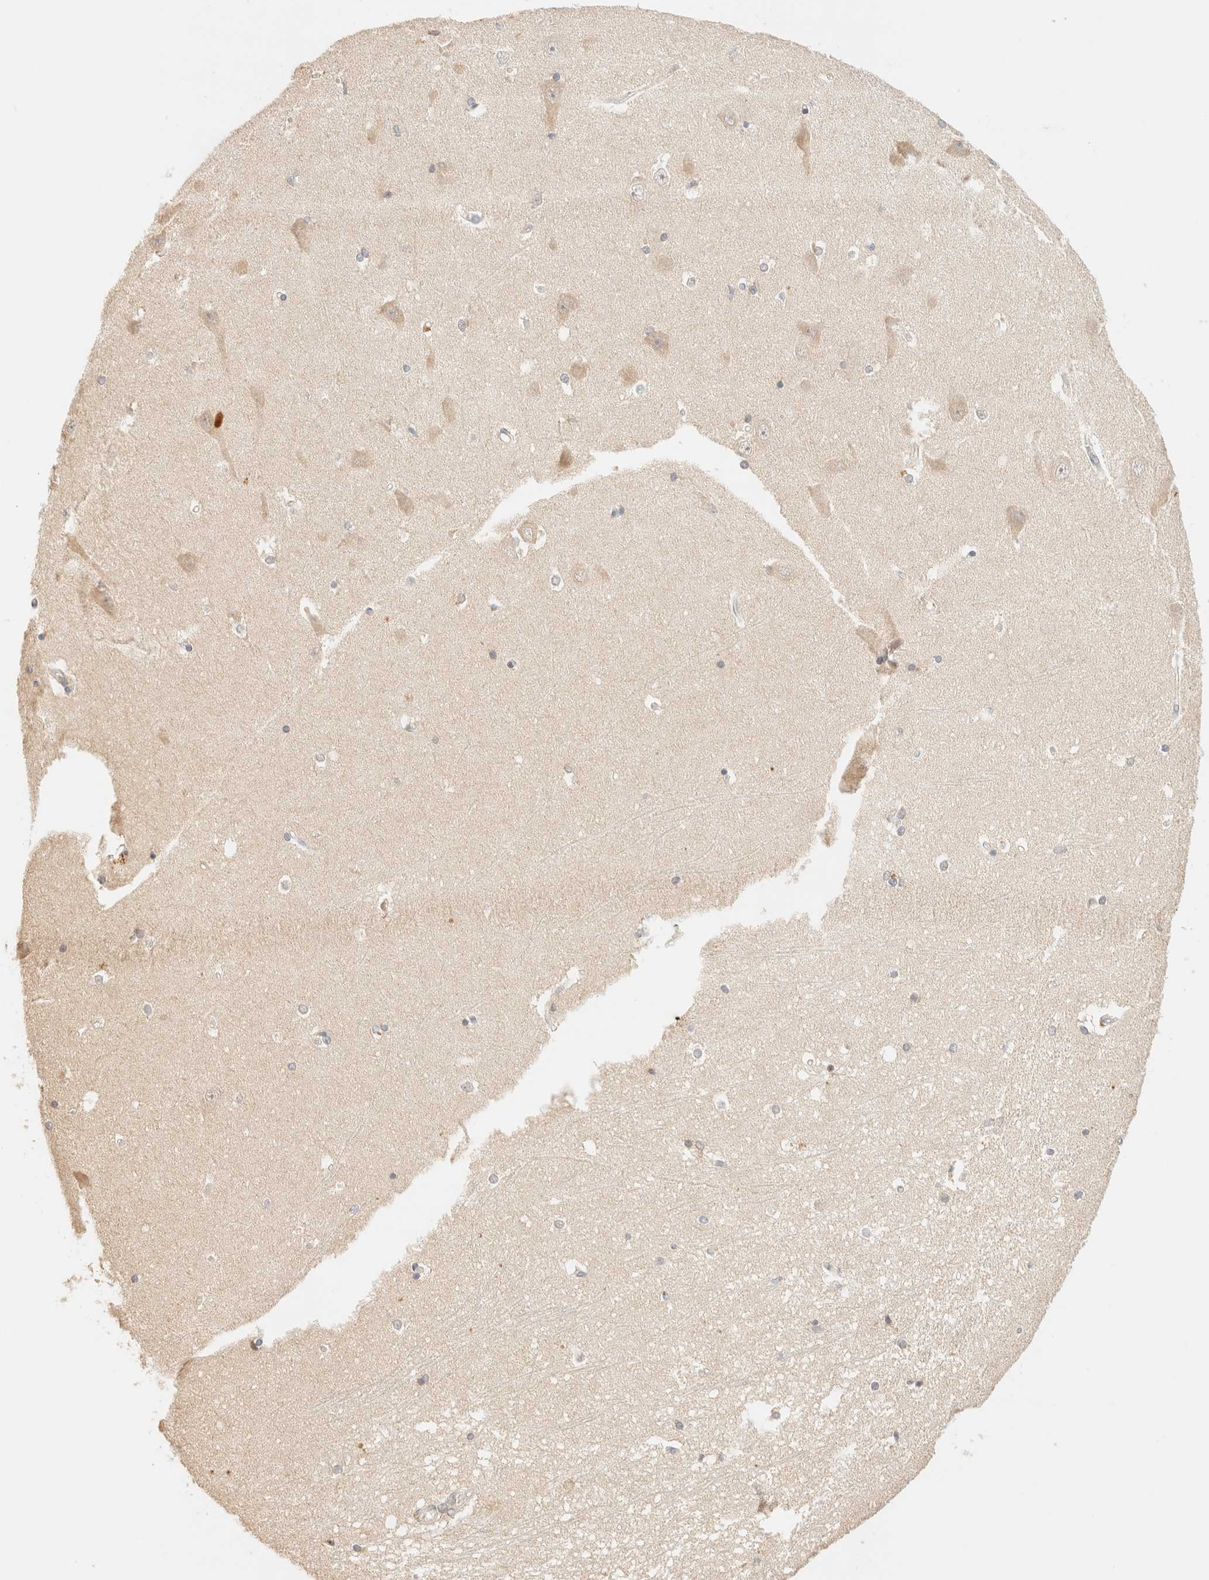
{"staining": {"intensity": "negative", "quantity": "none", "location": "none"}, "tissue": "hippocampus", "cell_type": "Glial cells", "image_type": "normal", "snomed": [{"axis": "morphology", "description": "Normal tissue, NOS"}, {"axis": "topography", "description": "Hippocampus"}], "caption": "High power microscopy photomicrograph of an immunohistochemistry (IHC) histopathology image of unremarkable hippocampus, revealing no significant expression in glial cells. (DAB immunohistochemistry (IHC), high magnification).", "gene": "TIMD4", "patient": {"sex": "male", "age": 45}}